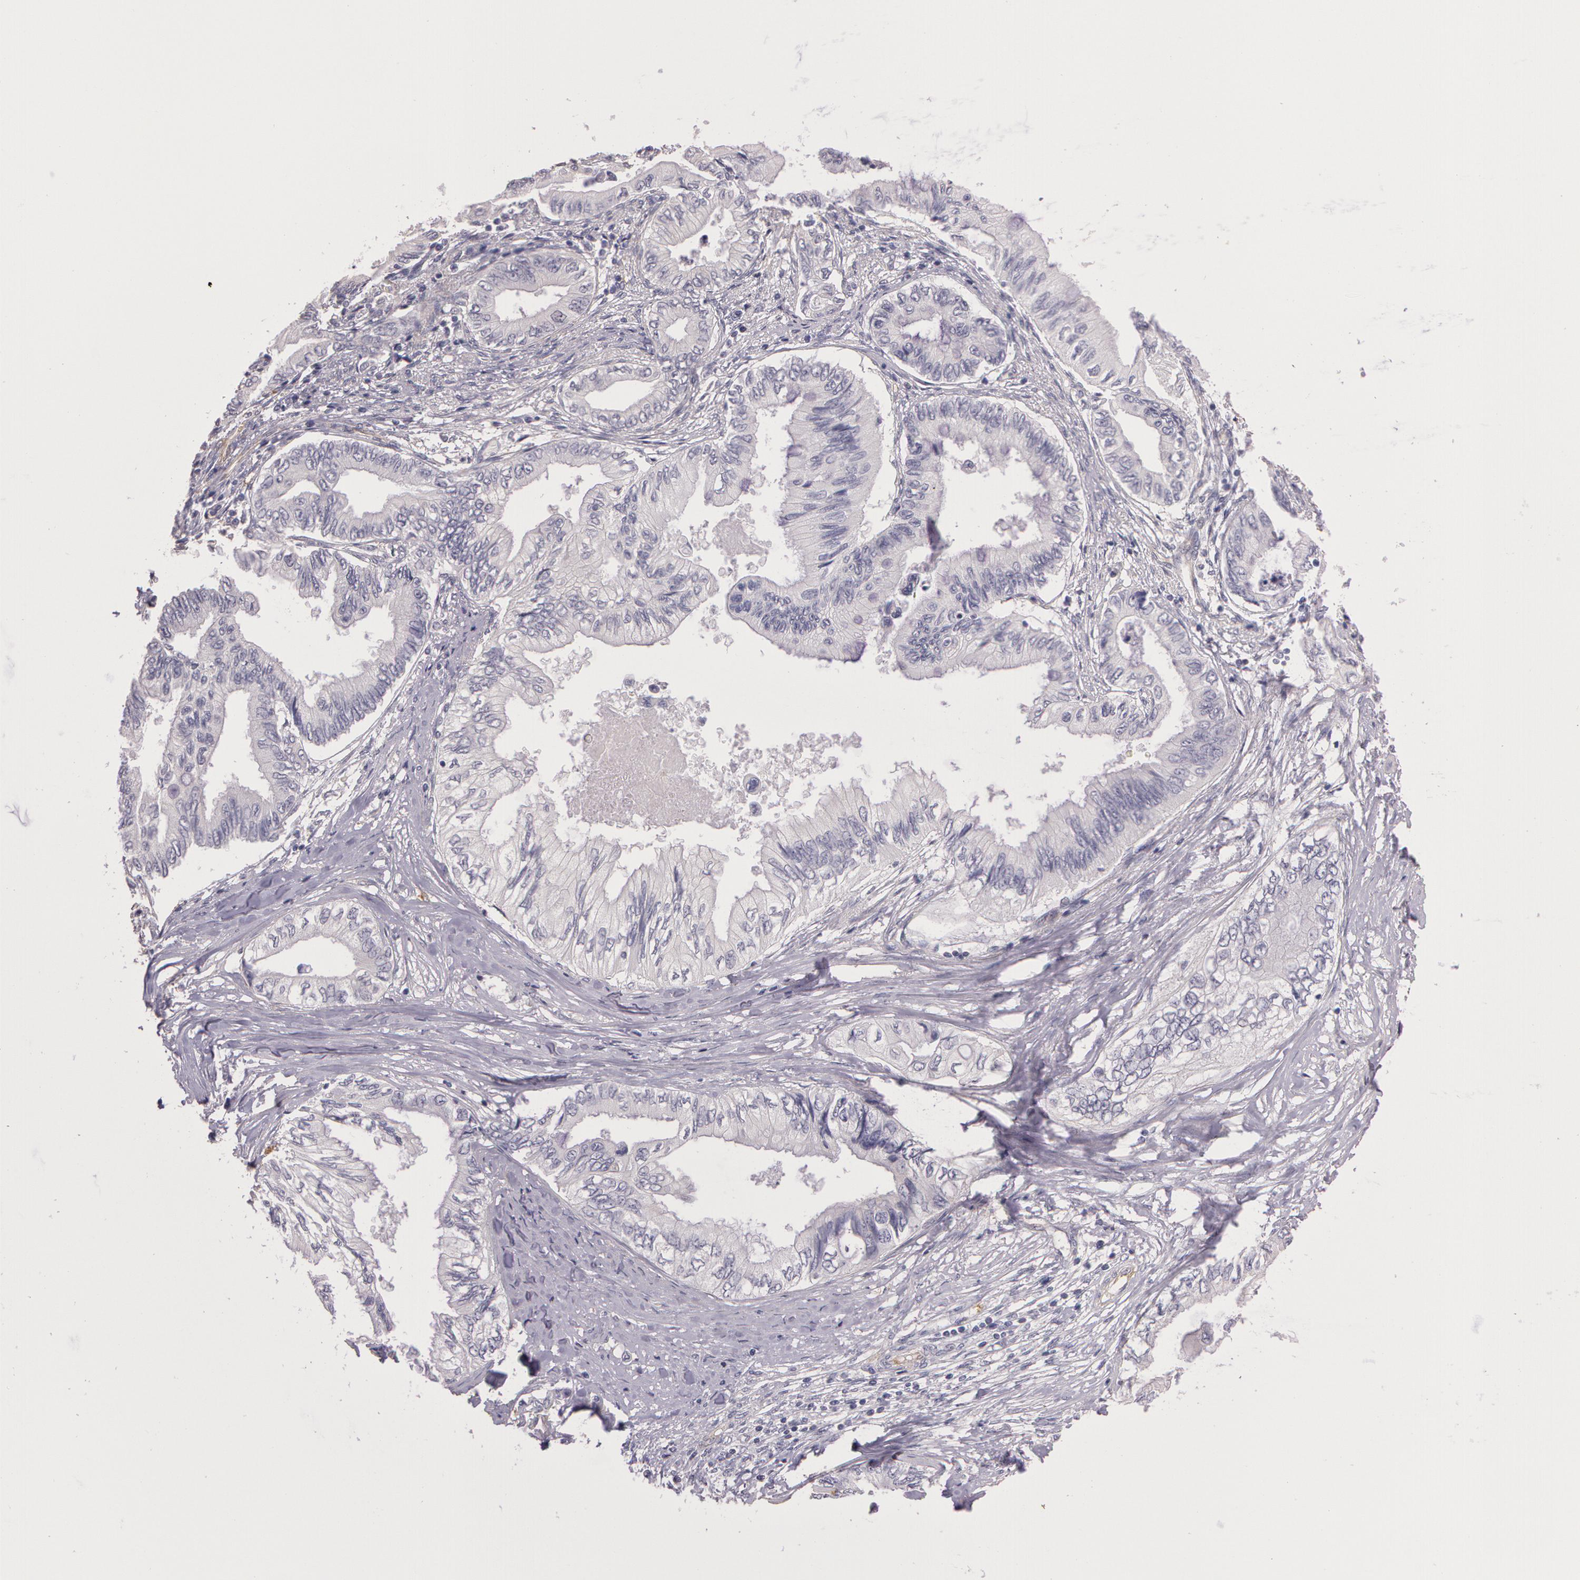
{"staining": {"intensity": "negative", "quantity": "none", "location": "none"}, "tissue": "pancreatic cancer", "cell_type": "Tumor cells", "image_type": "cancer", "snomed": [{"axis": "morphology", "description": "Adenocarcinoma, NOS"}, {"axis": "topography", "description": "Pancreas"}], "caption": "Image shows no significant protein positivity in tumor cells of adenocarcinoma (pancreatic). The staining is performed using DAB brown chromogen with nuclei counter-stained in using hematoxylin.", "gene": "G2E3", "patient": {"sex": "female", "age": 66}}